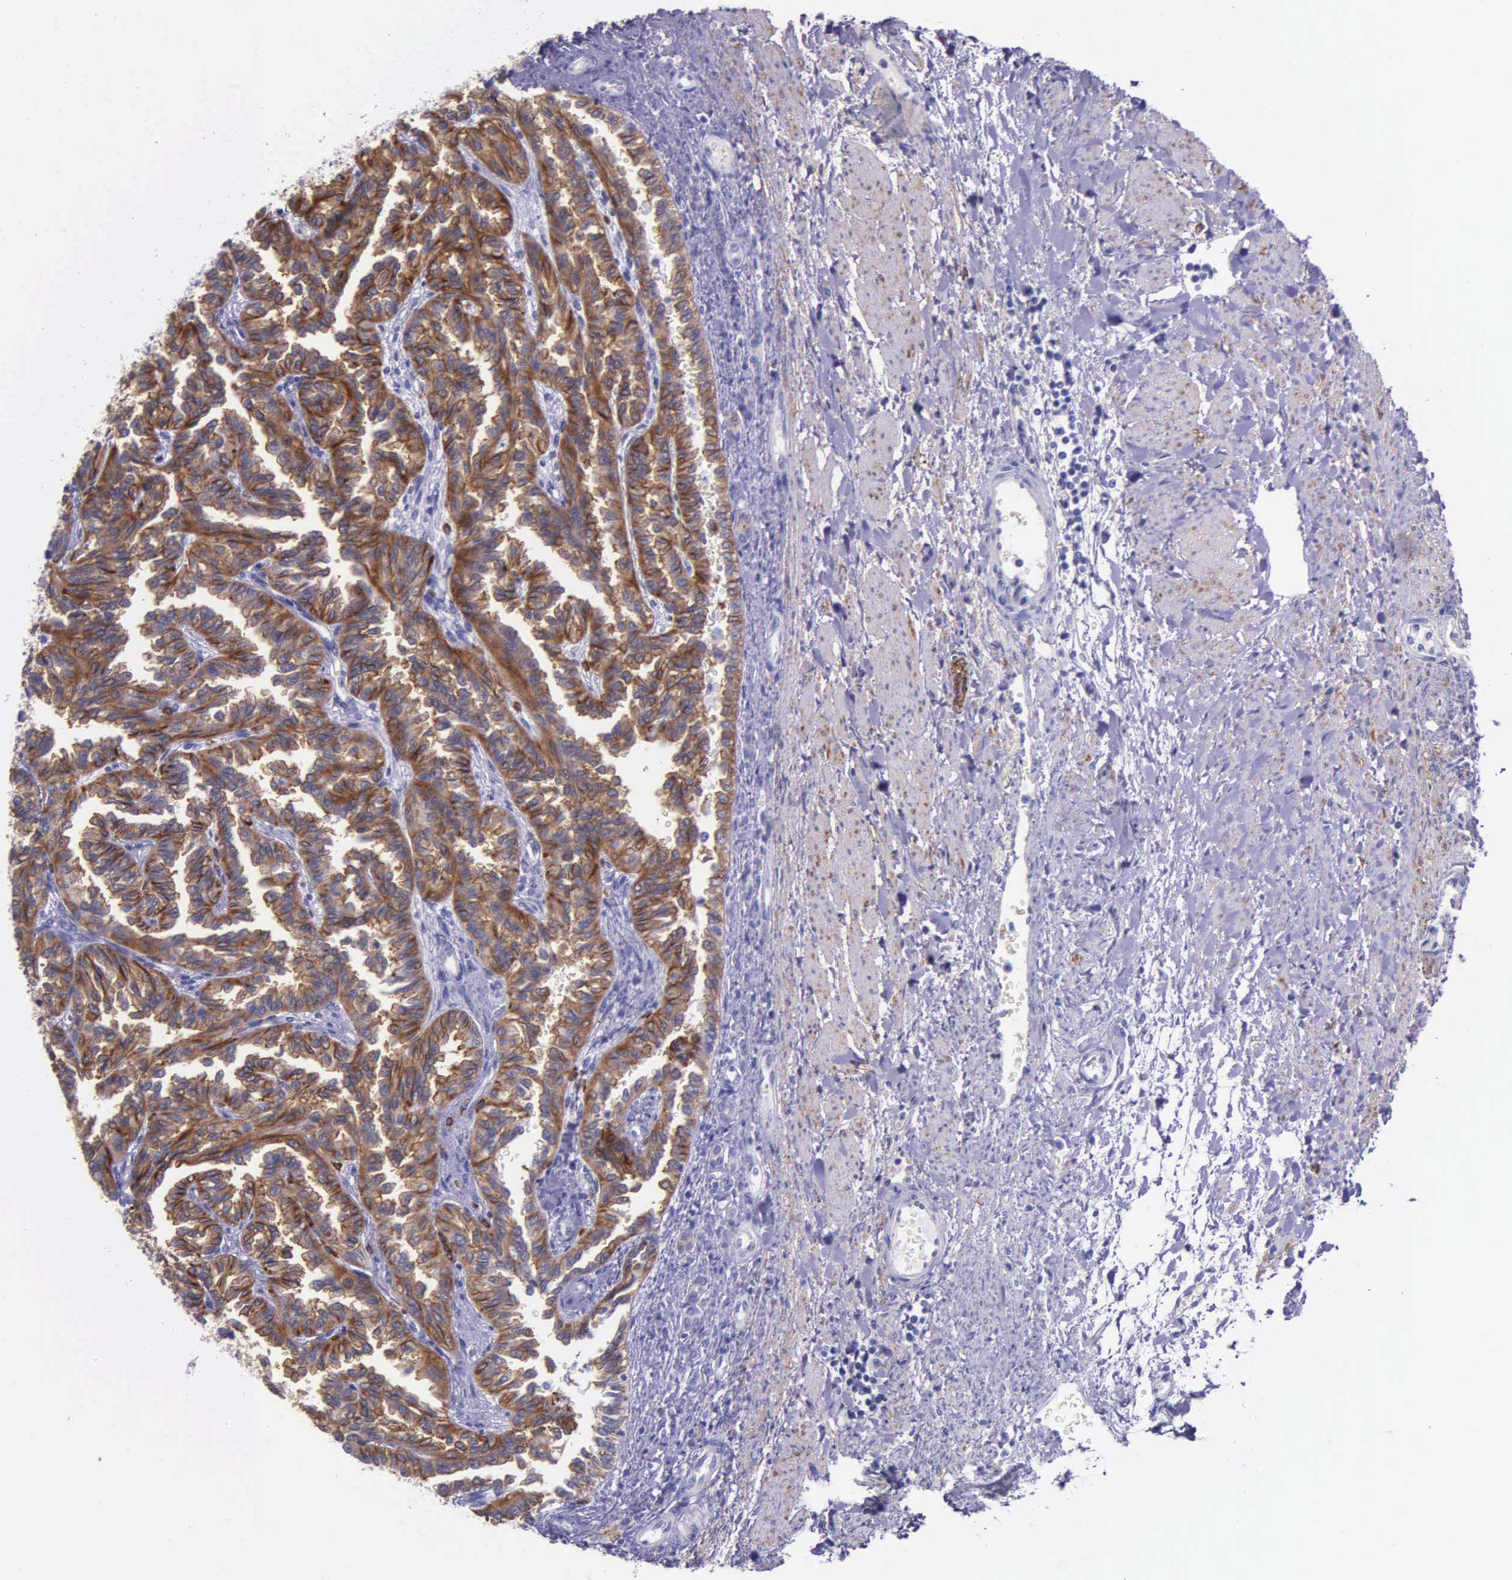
{"staining": {"intensity": "strong", "quantity": ">75%", "location": "cytoplasmic/membranous"}, "tissue": "renal cancer", "cell_type": "Tumor cells", "image_type": "cancer", "snomed": [{"axis": "morphology", "description": "Inflammation, NOS"}, {"axis": "morphology", "description": "Adenocarcinoma, NOS"}, {"axis": "topography", "description": "Kidney"}], "caption": "Immunohistochemistry image of renal cancer (adenocarcinoma) stained for a protein (brown), which exhibits high levels of strong cytoplasmic/membranous positivity in approximately >75% of tumor cells.", "gene": "AHNAK2", "patient": {"sex": "male", "age": 68}}